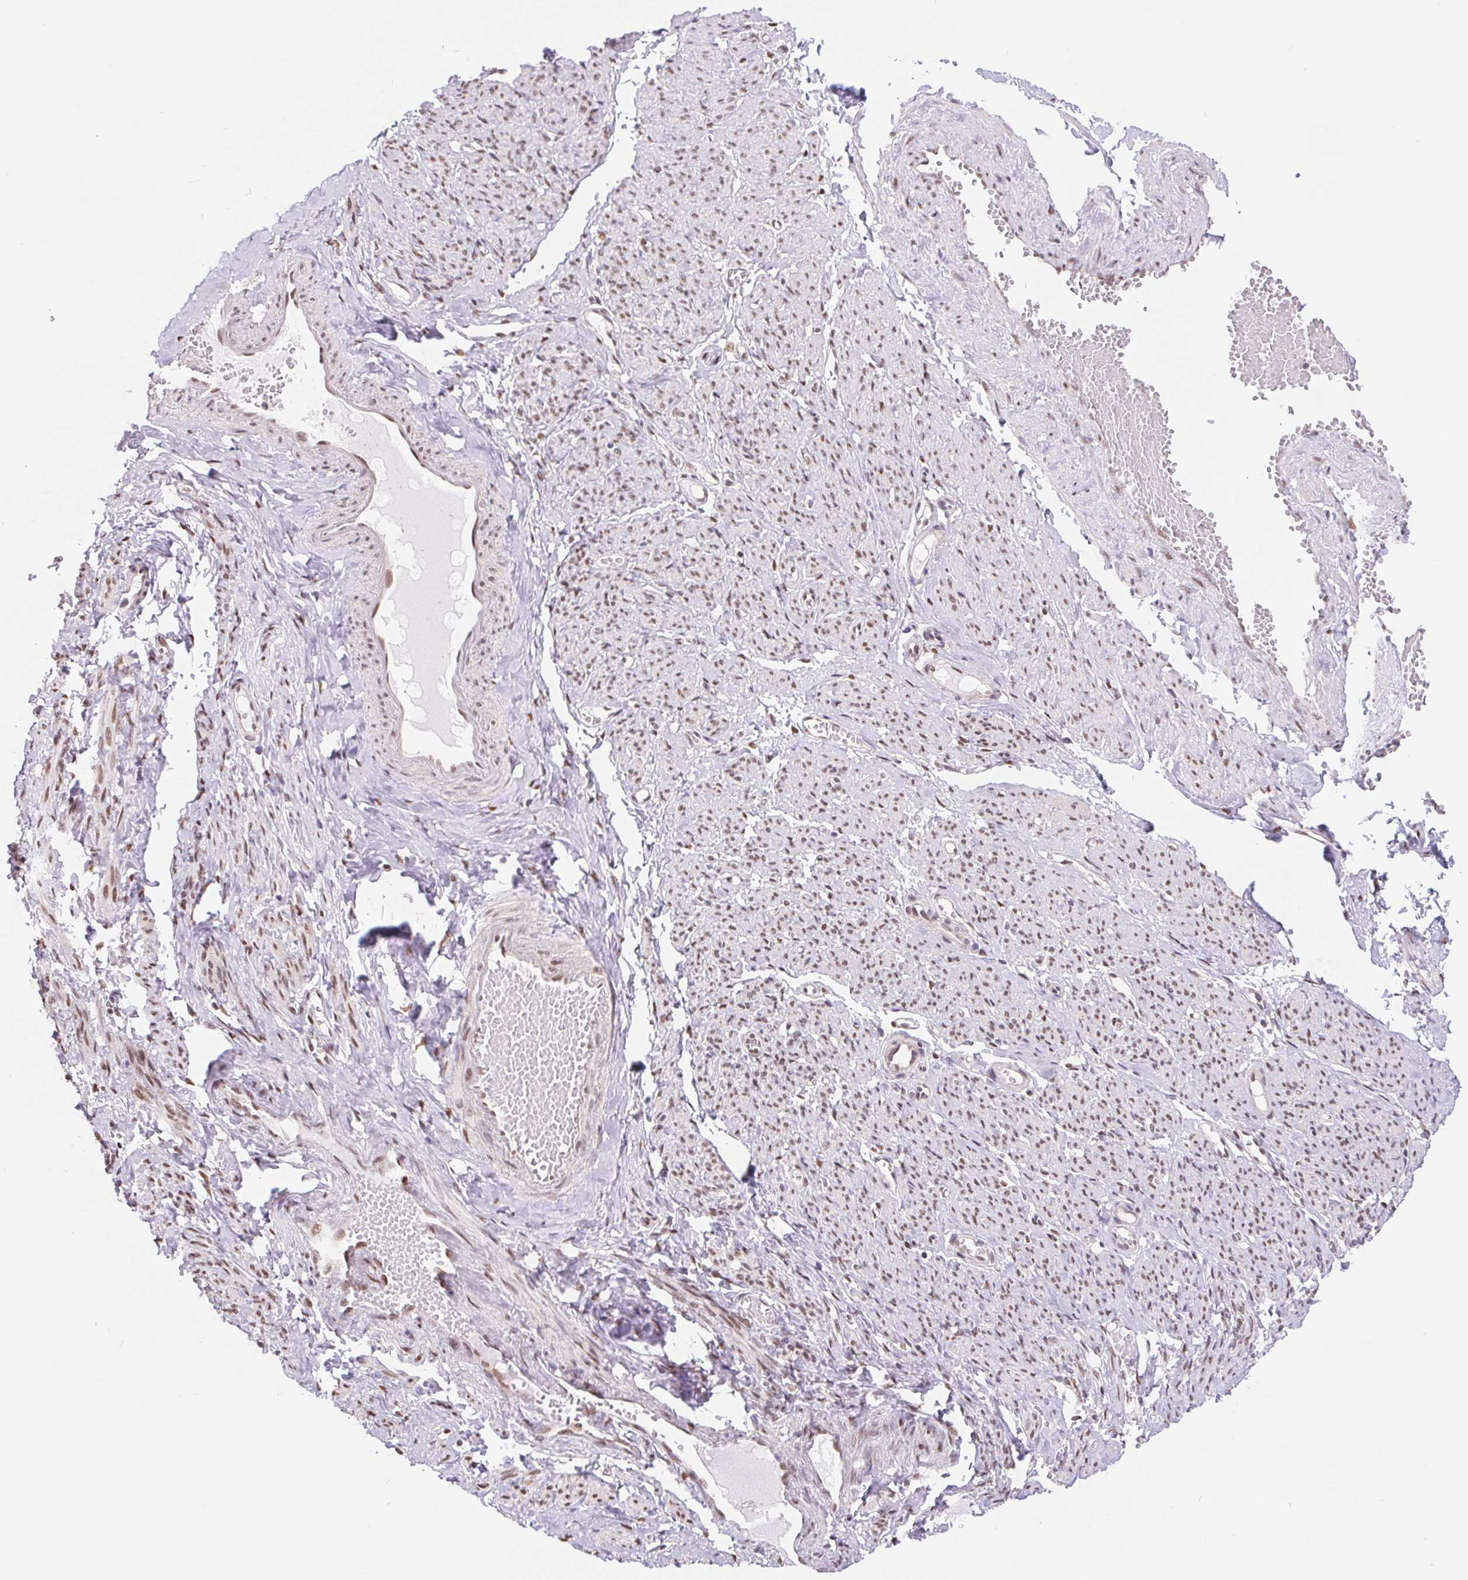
{"staining": {"intensity": "weak", "quantity": "25%-75%", "location": "nuclear"}, "tissue": "smooth muscle", "cell_type": "Smooth muscle cells", "image_type": "normal", "snomed": [{"axis": "morphology", "description": "Normal tissue, NOS"}, {"axis": "topography", "description": "Smooth muscle"}], "caption": "Smooth muscle stained with DAB (3,3'-diaminobenzidine) immunohistochemistry (IHC) displays low levels of weak nuclear staining in about 25%-75% of smooth muscle cells. (DAB (3,3'-diaminobenzidine) IHC with brightfield microscopy, high magnification).", "gene": "CAND1", "patient": {"sex": "female", "age": 65}}